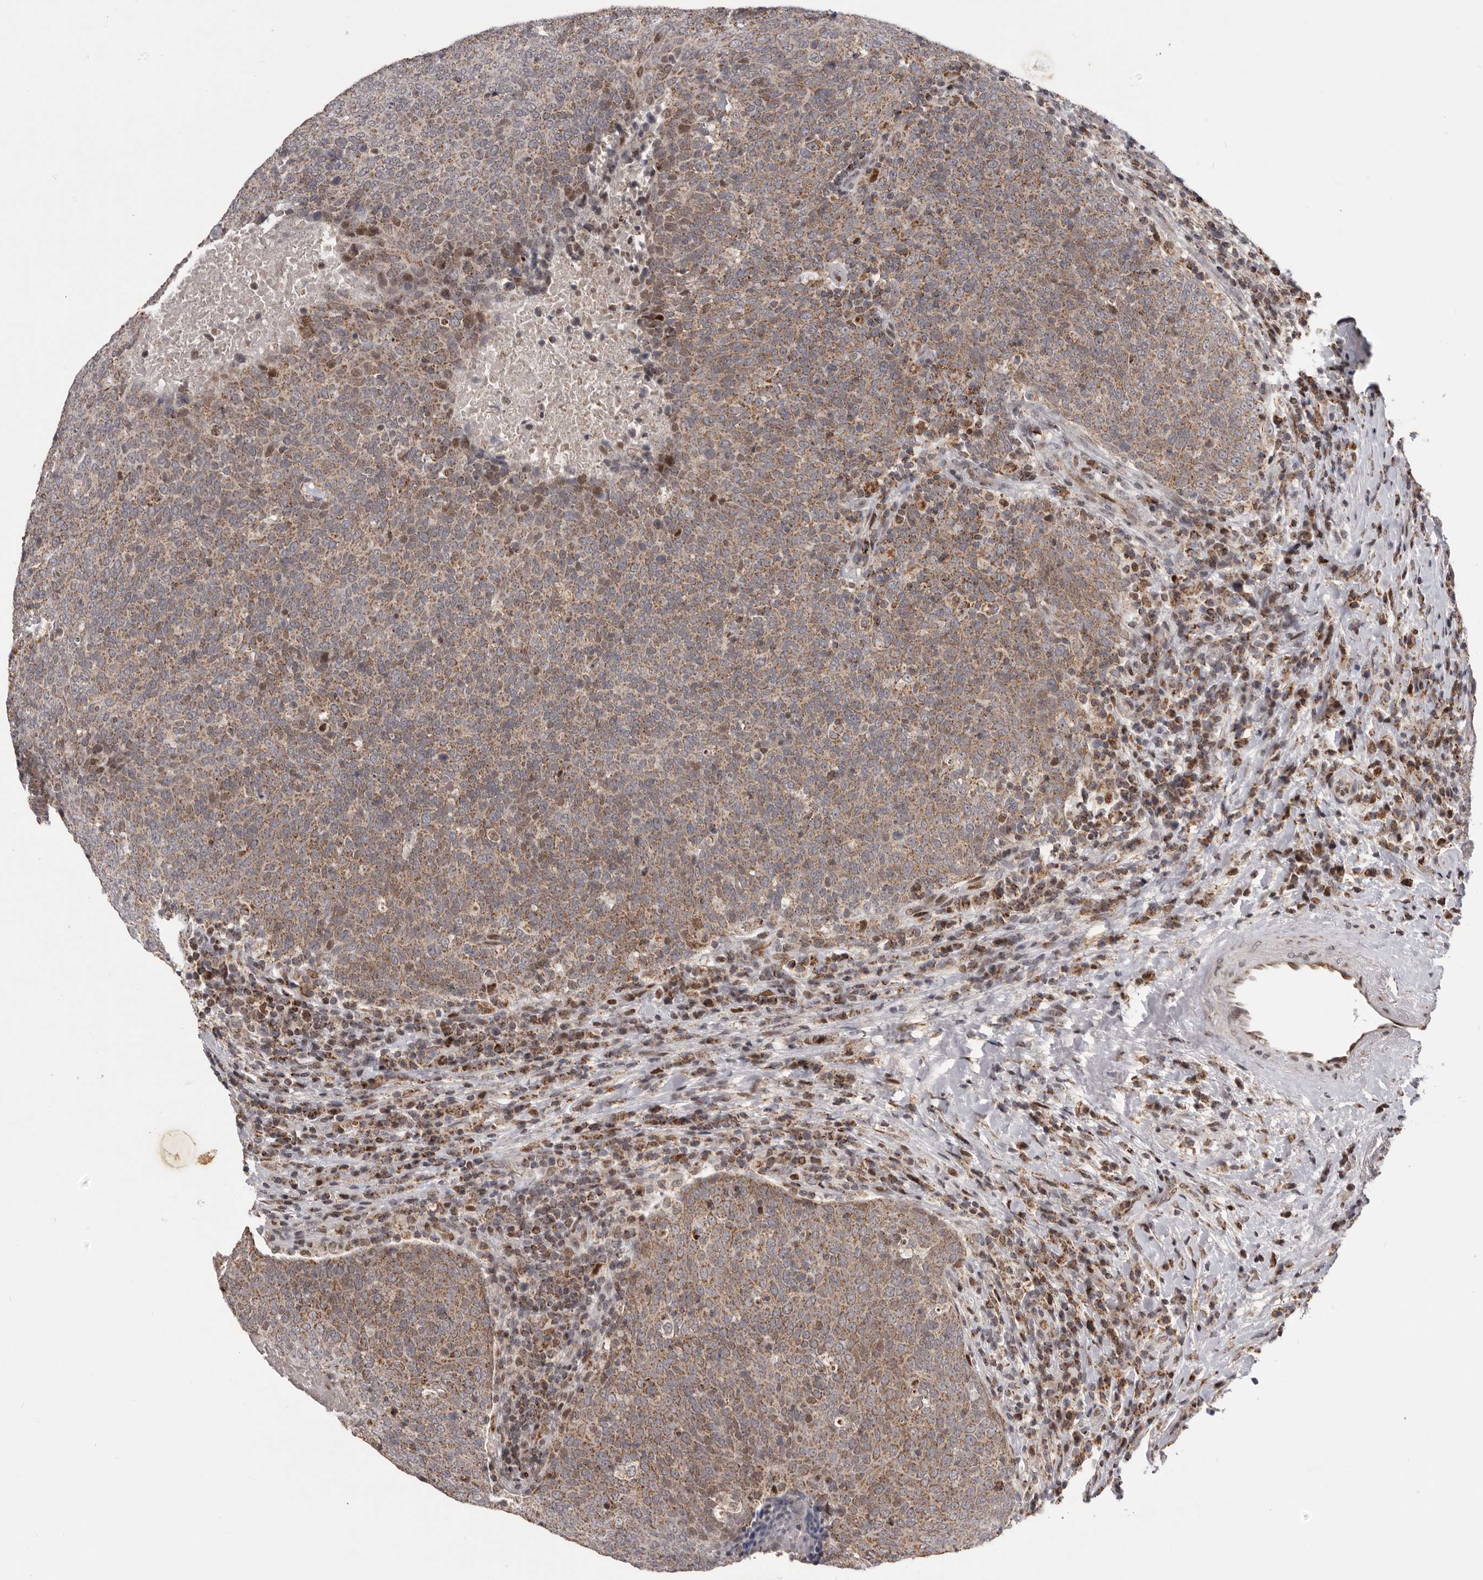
{"staining": {"intensity": "moderate", "quantity": ">75%", "location": "cytoplasmic/membranous"}, "tissue": "head and neck cancer", "cell_type": "Tumor cells", "image_type": "cancer", "snomed": [{"axis": "morphology", "description": "Squamous cell carcinoma, NOS"}, {"axis": "morphology", "description": "Squamous cell carcinoma, metastatic, NOS"}, {"axis": "topography", "description": "Lymph node"}, {"axis": "topography", "description": "Head-Neck"}], "caption": "The micrograph reveals immunohistochemical staining of head and neck cancer (squamous cell carcinoma). There is moderate cytoplasmic/membranous positivity is identified in approximately >75% of tumor cells.", "gene": "C17orf99", "patient": {"sex": "male", "age": 62}}